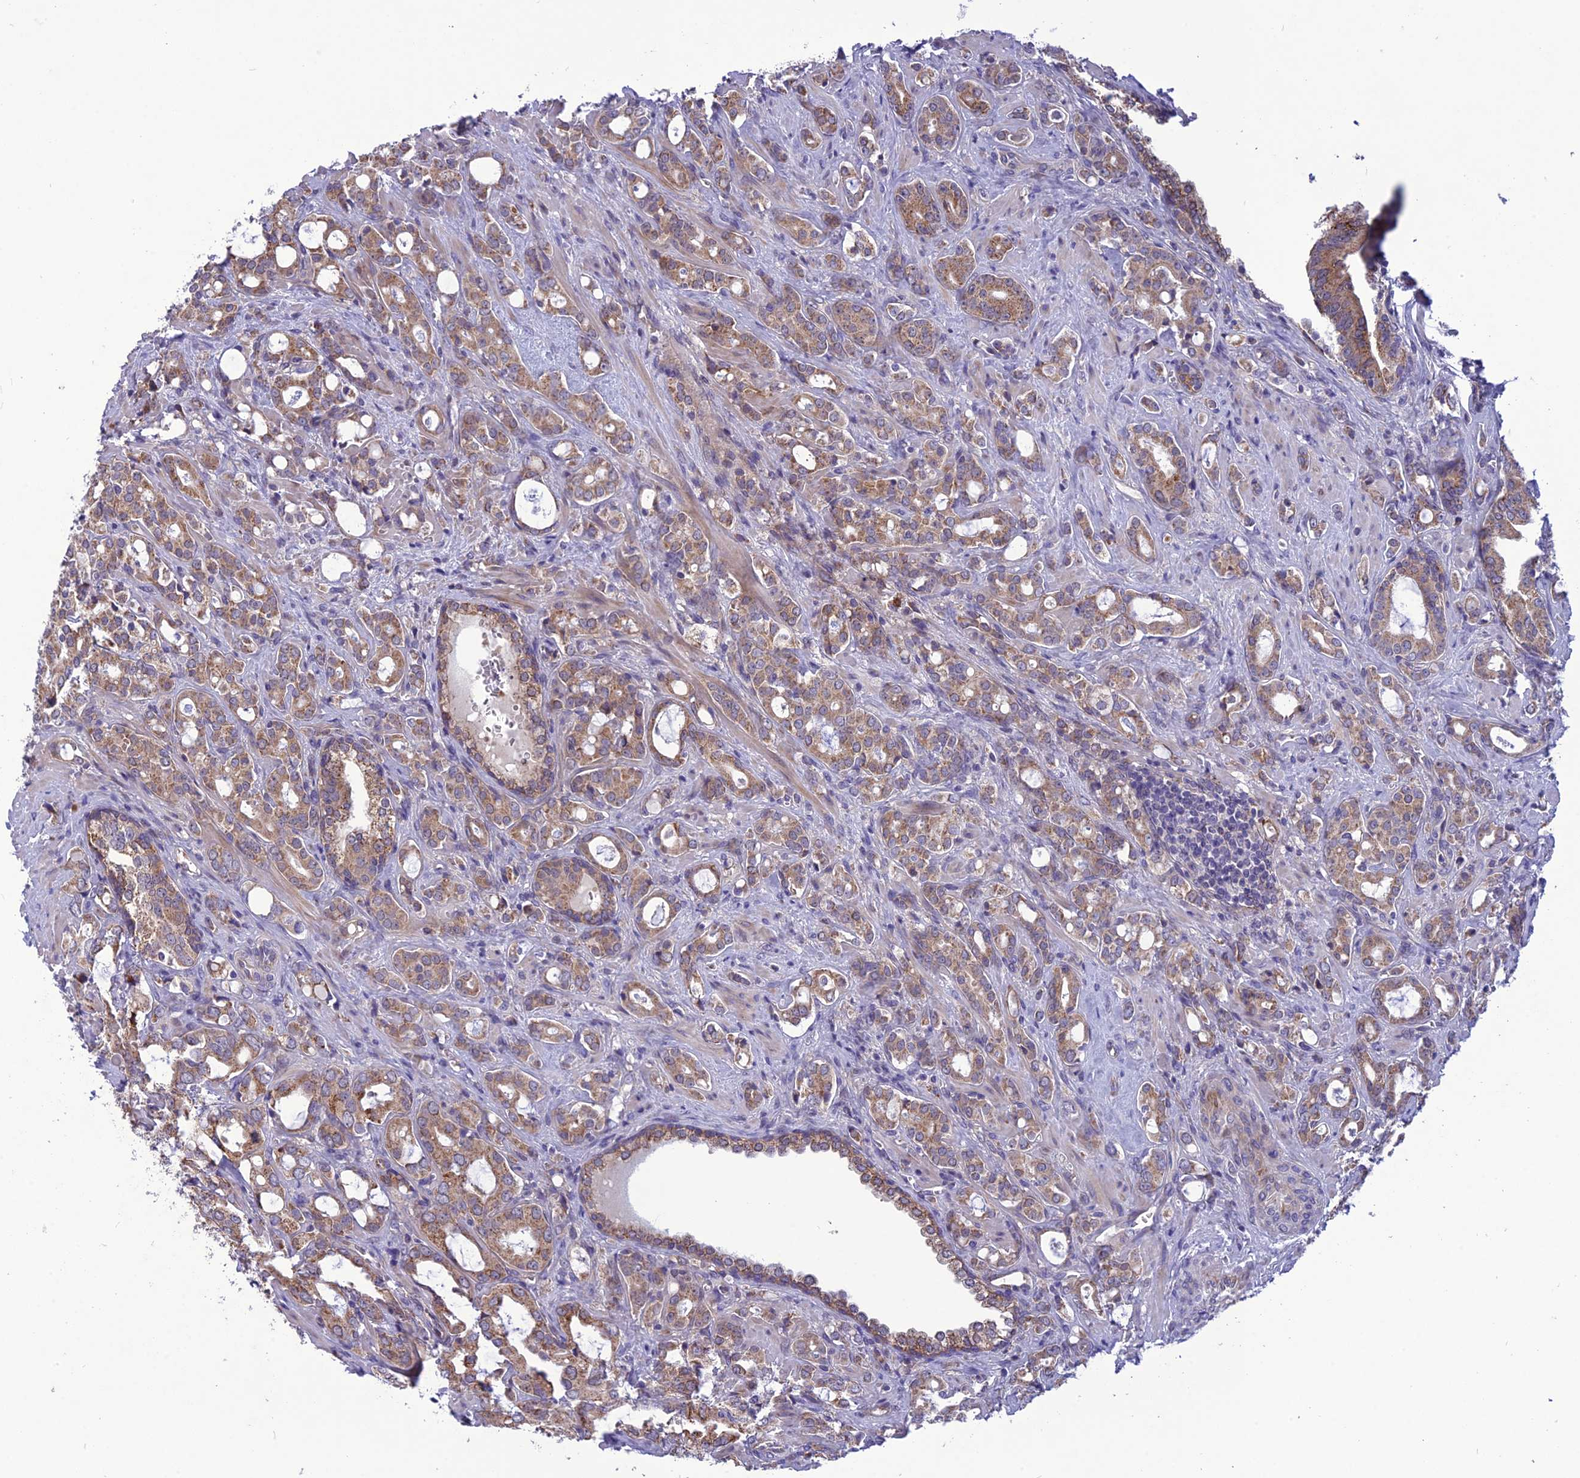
{"staining": {"intensity": "moderate", "quantity": ">75%", "location": "cytoplasmic/membranous"}, "tissue": "prostate cancer", "cell_type": "Tumor cells", "image_type": "cancer", "snomed": [{"axis": "morphology", "description": "Adenocarcinoma, High grade"}, {"axis": "topography", "description": "Prostate"}], "caption": "Moderate cytoplasmic/membranous positivity is identified in approximately >75% of tumor cells in prostate adenocarcinoma (high-grade).", "gene": "PSMF1", "patient": {"sex": "male", "age": 72}}